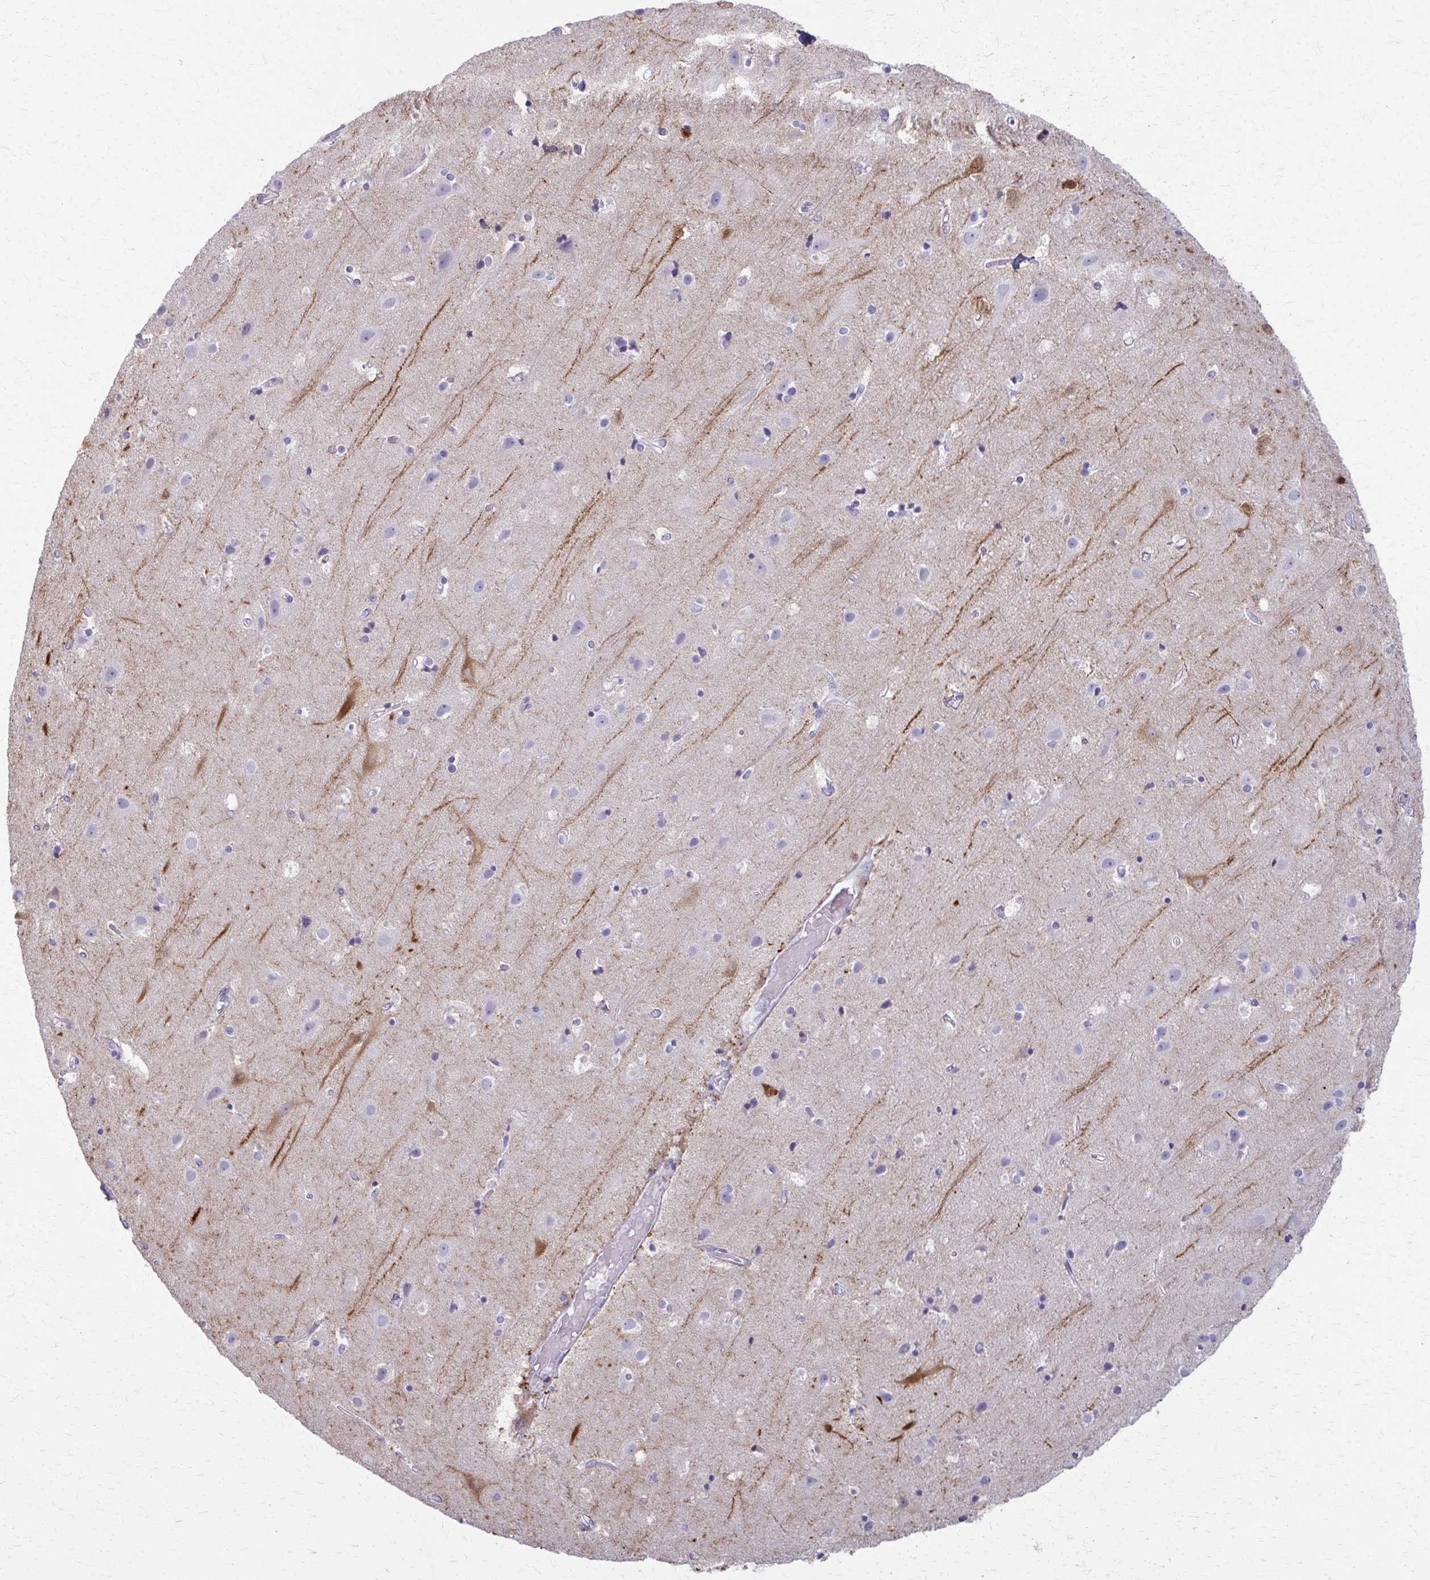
{"staining": {"intensity": "negative", "quantity": "none", "location": "none"}, "tissue": "cerebral cortex", "cell_type": "Endothelial cells", "image_type": "normal", "snomed": [{"axis": "morphology", "description": "Normal tissue, NOS"}, {"axis": "topography", "description": "Cerebral cortex"}], "caption": "The immunohistochemistry photomicrograph has no significant expression in endothelial cells of cerebral cortex. (Brightfield microscopy of DAB (3,3'-diaminobenzidine) immunohistochemistry at high magnification).", "gene": "ENSG00000275249", "patient": {"sex": "female", "age": 52}}